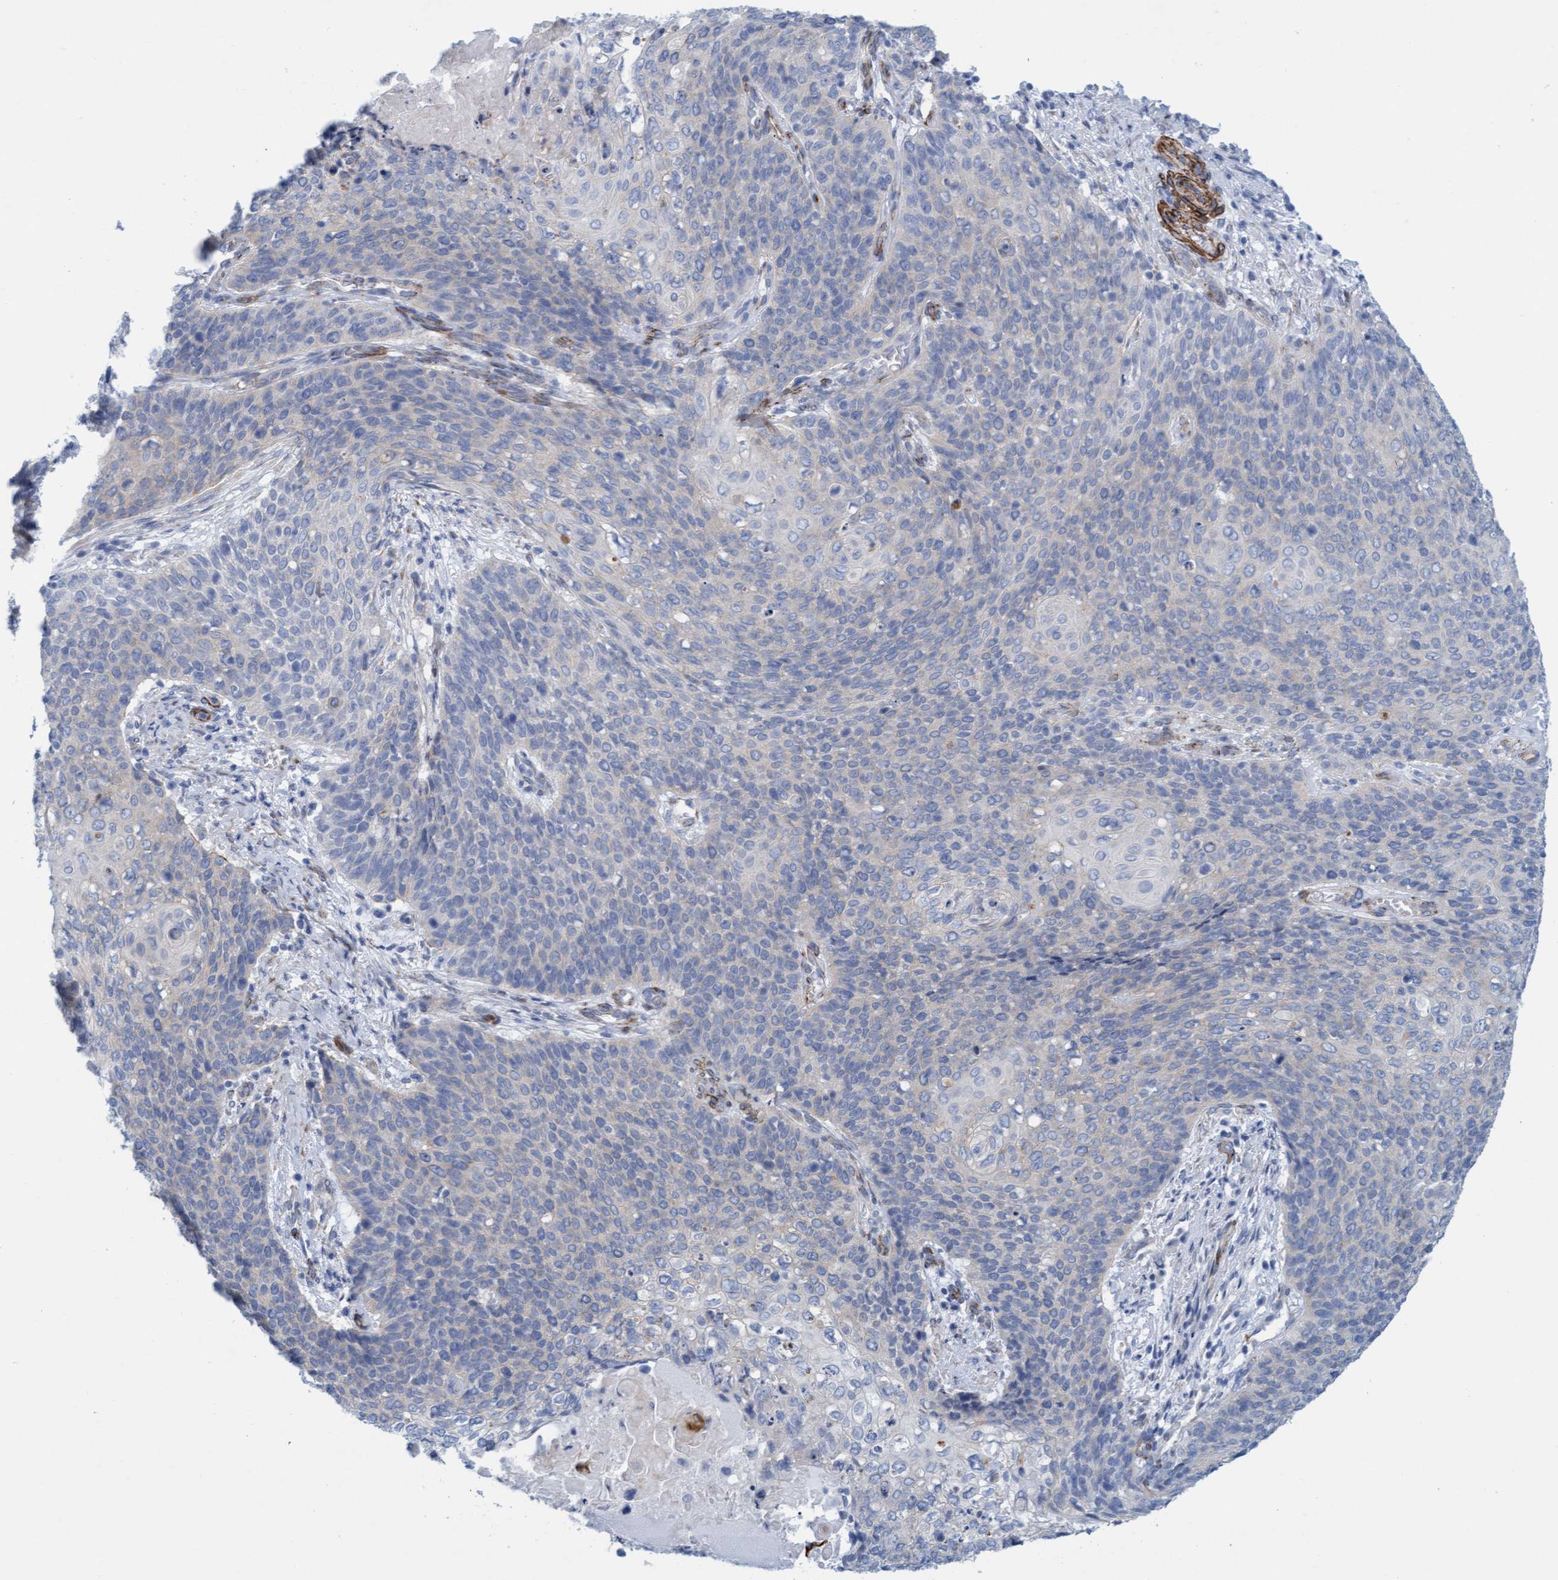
{"staining": {"intensity": "negative", "quantity": "none", "location": "none"}, "tissue": "cervical cancer", "cell_type": "Tumor cells", "image_type": "cancer", "snomed": [{"axis": "morphology", "description": "Squamous cell carcinoma, NOS"}, {"axis": "topography", "description": "Cervix"}], "caption": "Tumor cells show no significant protein expression in cervical squamous cell carcinoma.", "gene": "MTFR1", "patient": {"sex": "female", "age": 39}}